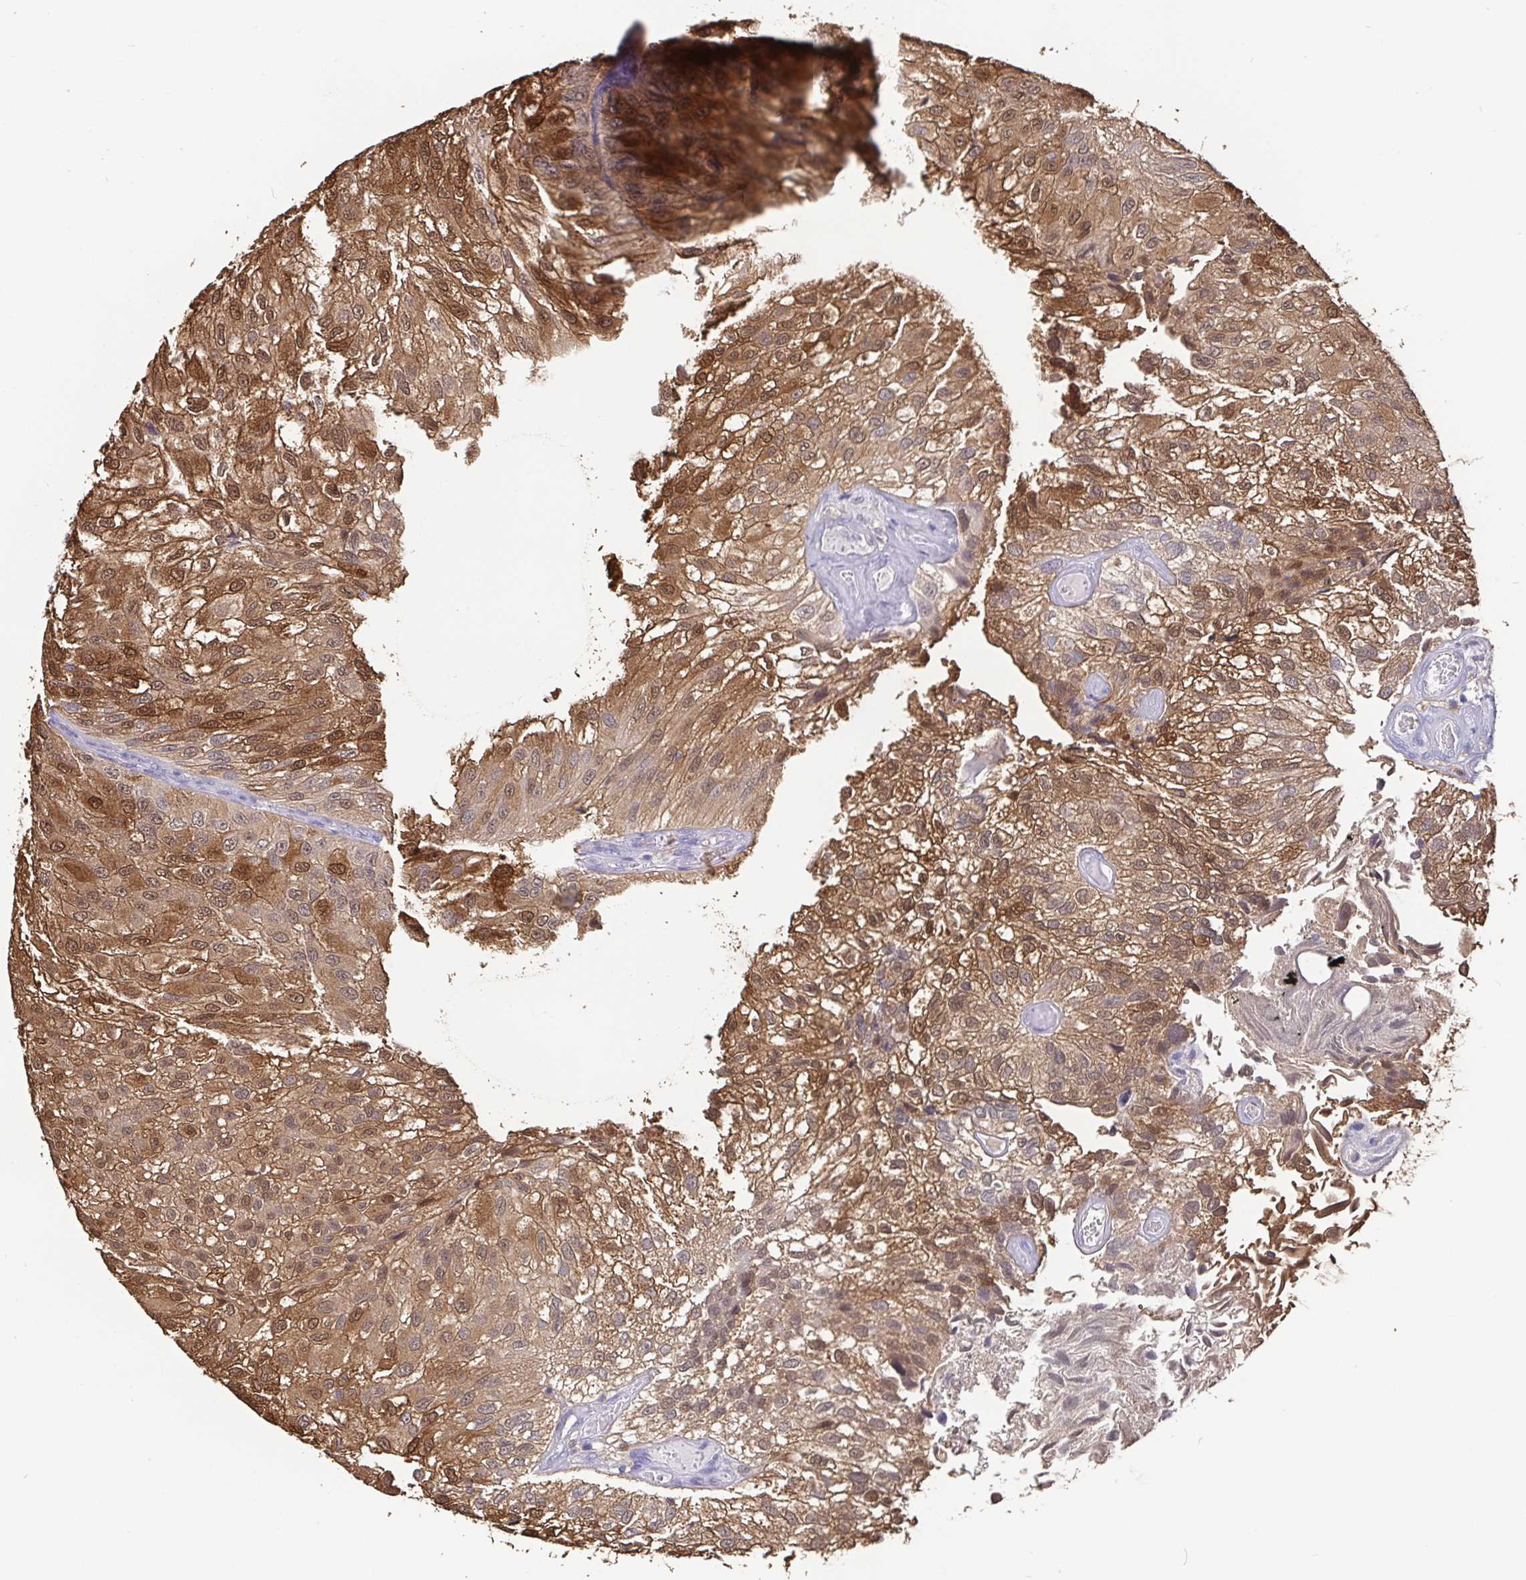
{"staining": {"intensity": "moderate", "quantity": ">75%", "location": "cytoplasmic/membranous,nuclear"}, "tissue": "urothelial cancer", "cell_type": "Tumor cells", "image_type": "cancer", "snomed": [{"axis": "morphology", "description": "Urothelial carcinoma, NOS"}, {"axis": "topography", "description": "Urinary bladder"}], "caption": "The photomicrograph exhibits a brown stain indicating the presence of a protein in the cytoplasmic/membranous and nuclear of tumor cells in transitional cell carcinoma. (DAB IHC with brightfield microscopy, high magnification).", "gene": "IDH1", "patient": {"sex": "male", "age": 87}}